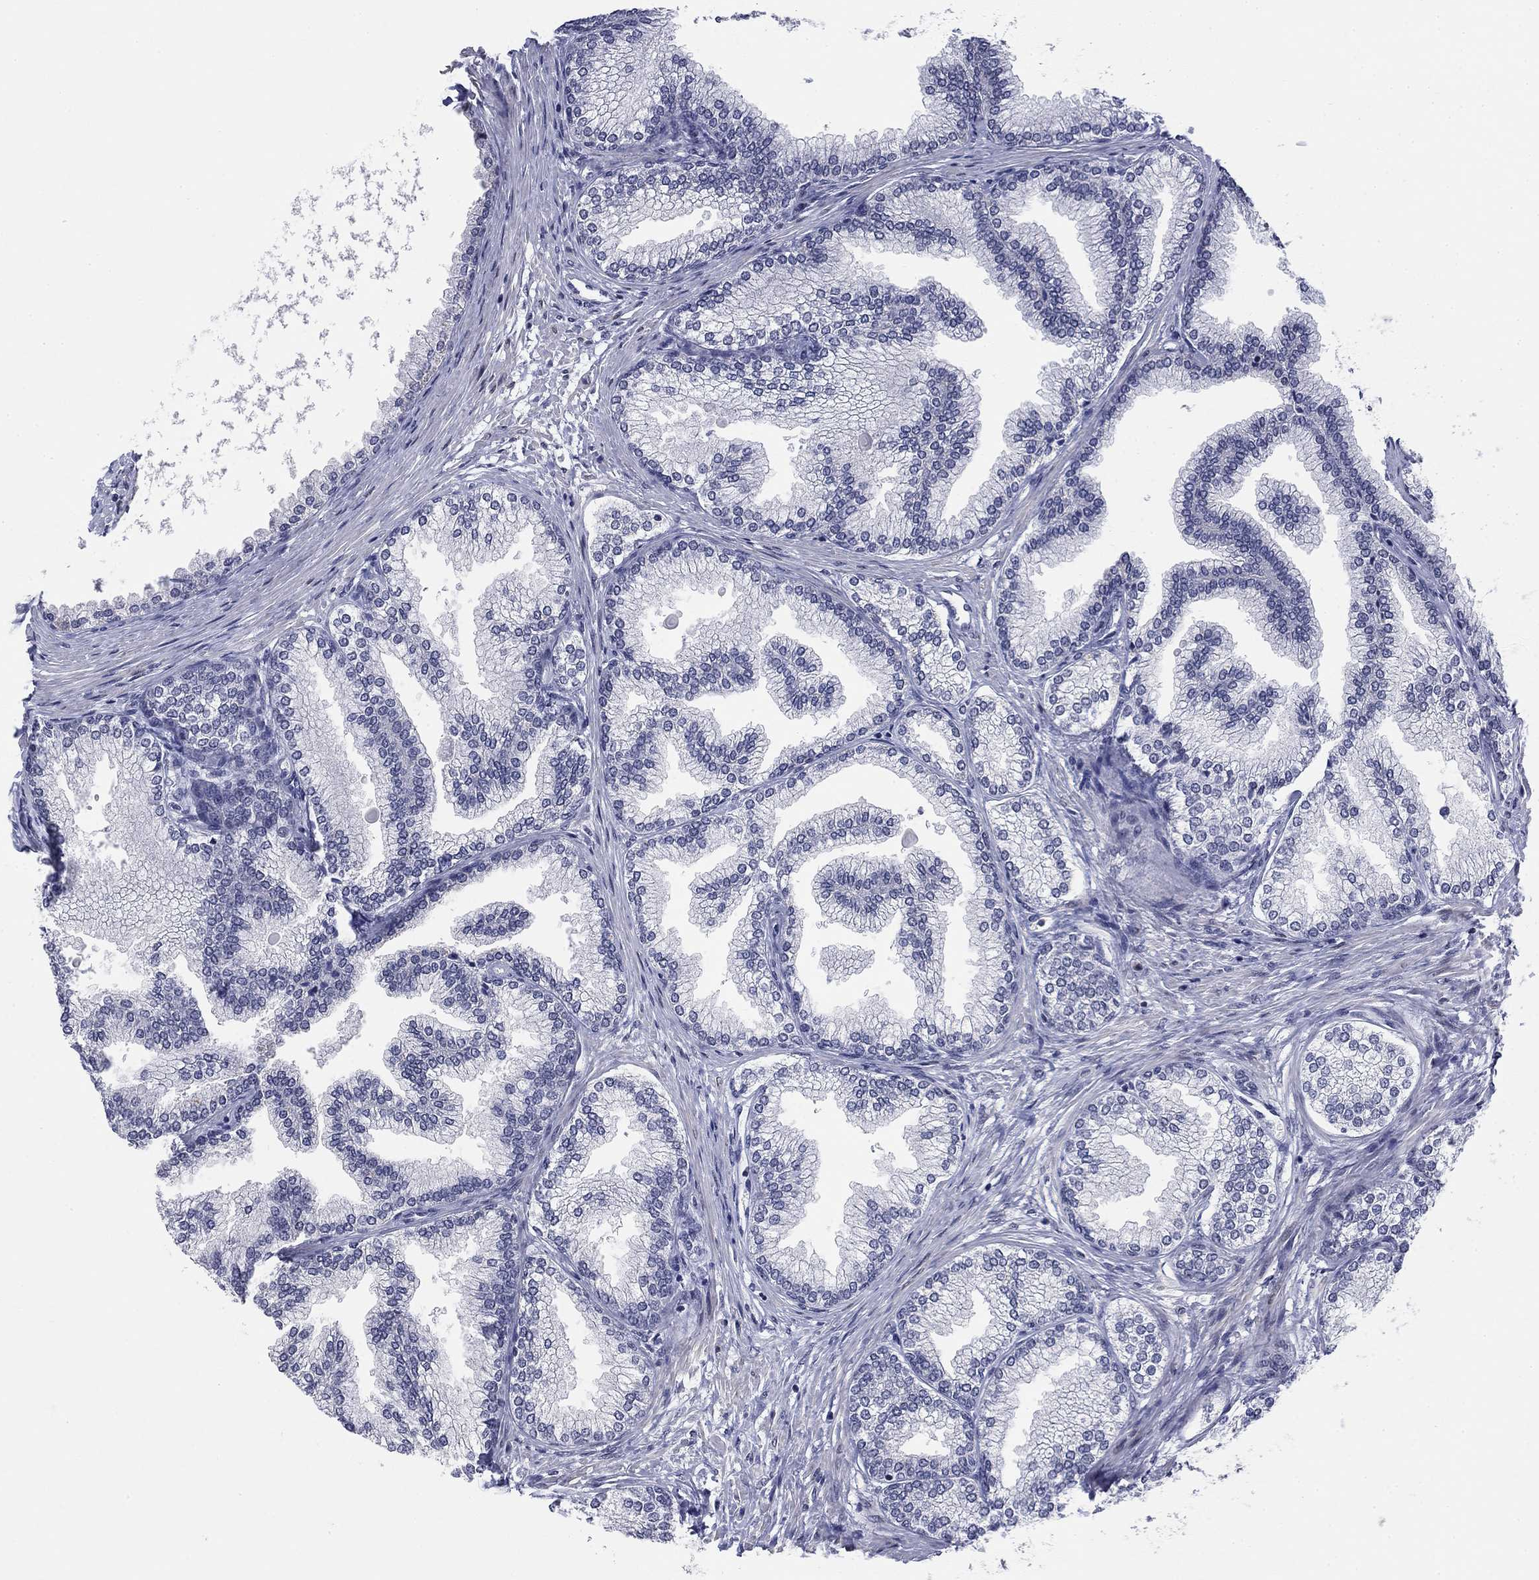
{"staining": {"intensity": "weak", "quantity": "25%-75%", "location": "cytoplasmic/membranous,nuclear"}, "tissue": "prostate", "cell_type": "Glandular cells", "image_type": "normal", "snomed": [{"axis": "morphology", "description": "Normal tissue, NOS"}, {"axis": "topography", "description": "Prostate"}], "caption": "IHC staining of normal prostate, which displays low levels of weak cytoplasmic/membranous,nuclear positivity in about 25%-75% of glandular cells indicating weak cytoplasmic/membranous,nuclear protein positivity. The staining was performed using DAB (brown) for protein detection and nuclei were counterstained in hematoxylin (blue).", "gene": "TOR1AIP1", "patient": {"sex": "male", "age": 72}}